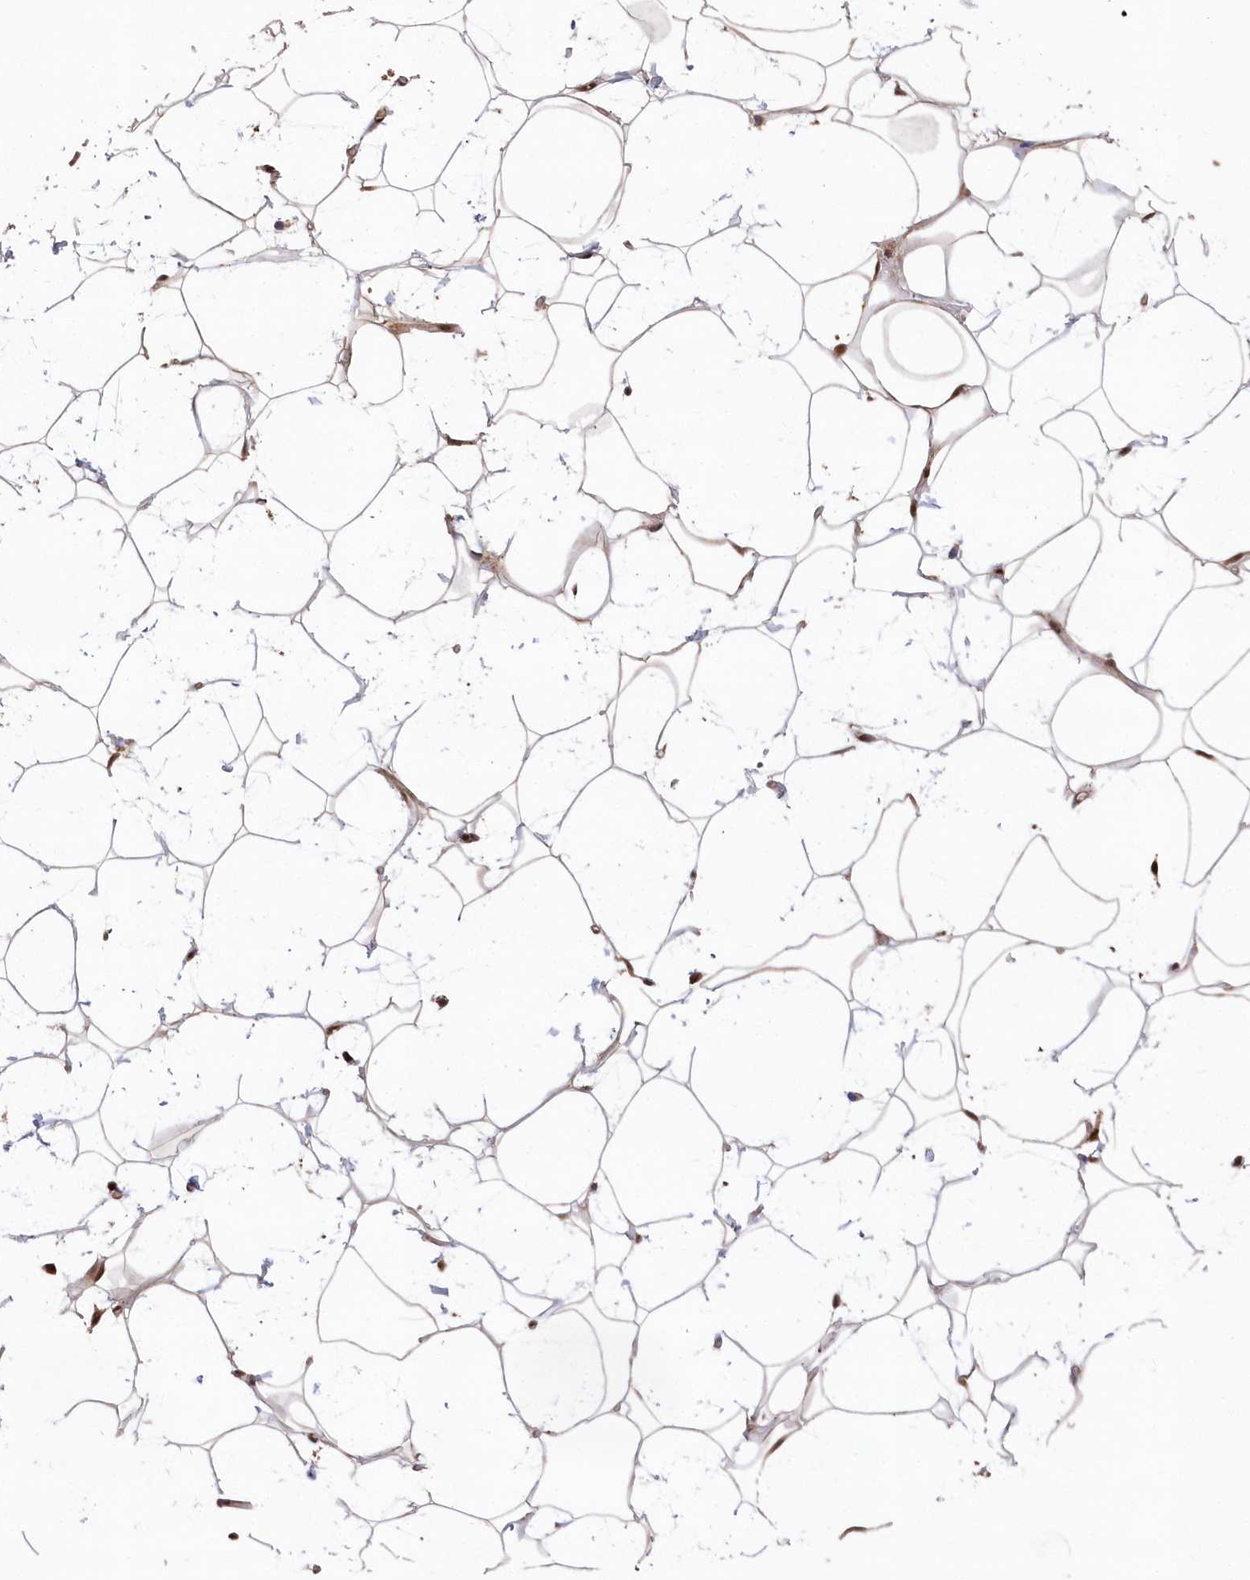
{"staining": {"intensity": "moderate", "quantity": ">75%", "location": "cytoplasmic/membranous"}, "tissue": "adipose tissue", "cell_type": "Adipocytes", "image_type": "normal", "snomed": [{"axis": "morphology", "description": "Normal tissue, NOS"}, {"axis": "topography", "description": "Breast"}], "caption": "Adipocytes exhibit medium levels of moderate cytoplasmic/membranous positivity in about >75% of cells in unremarkable adipose tissue.", "gene": "ABHD14B", "patient": {"sex": "female", "age": 26}}